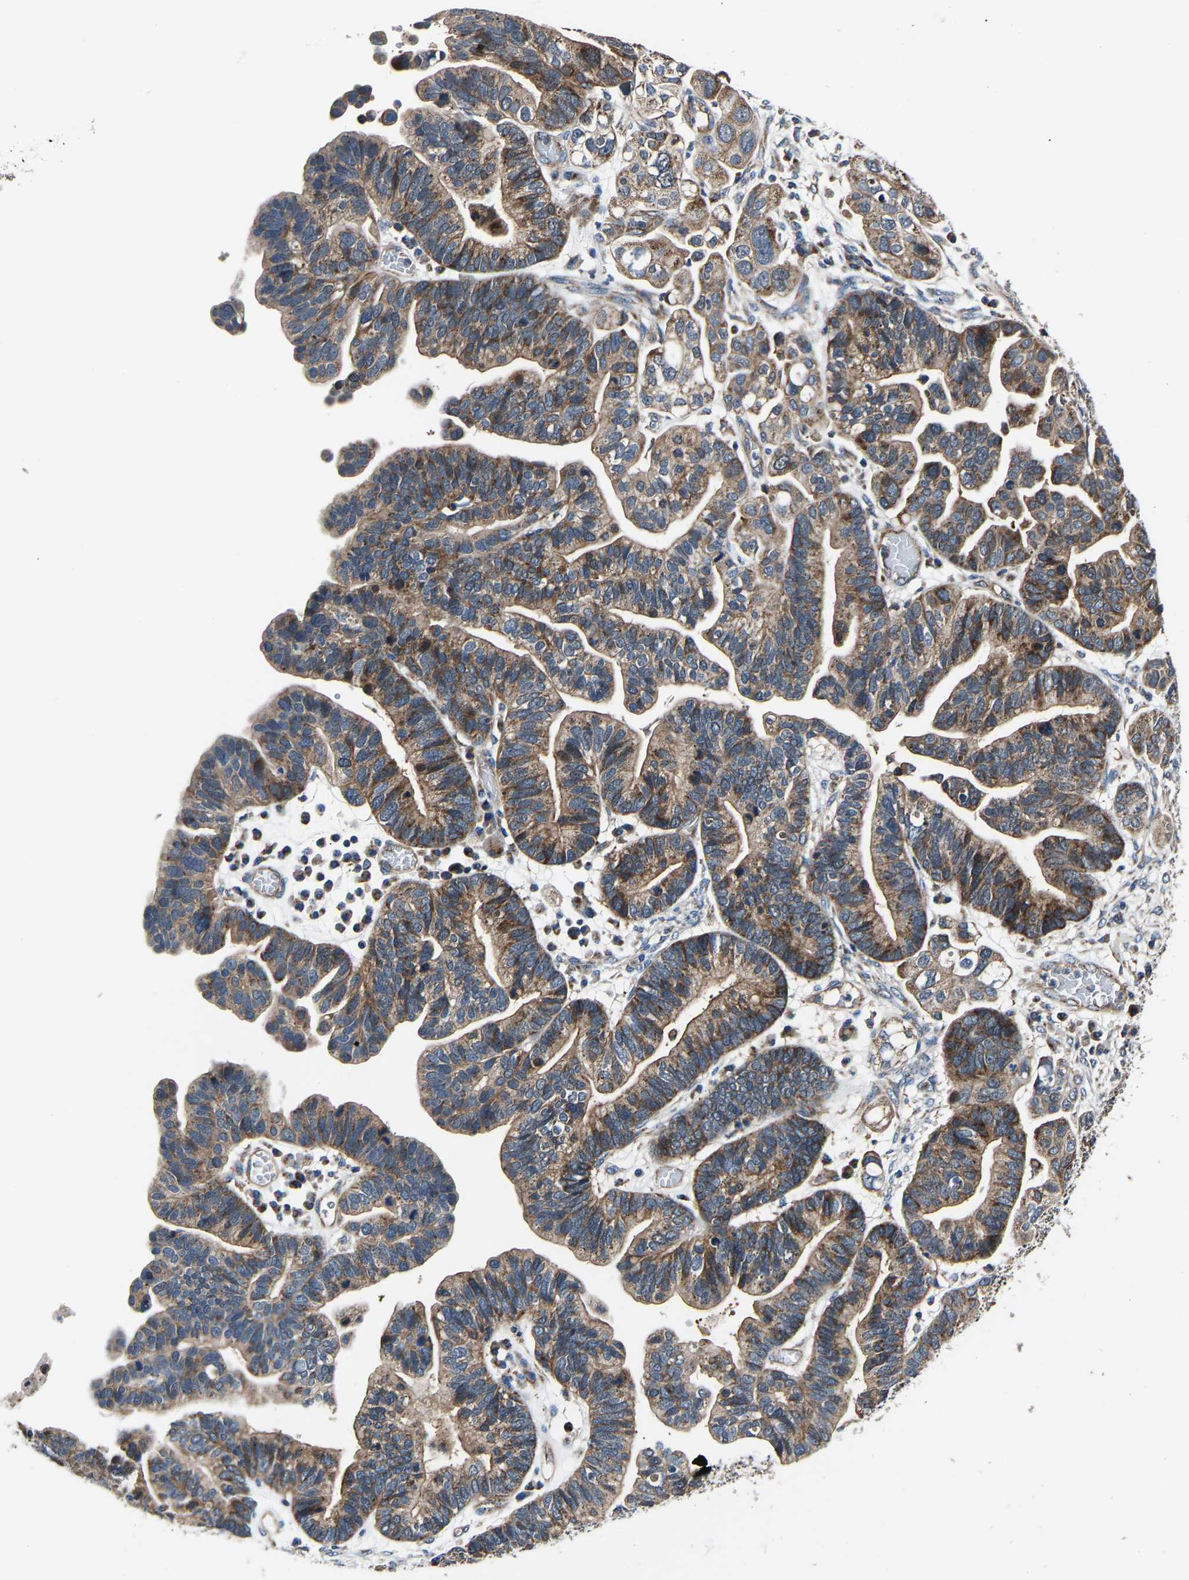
{"staining": {"intensity": "moderate", "quantity": ">75%", "location": "cytoplasmic/membranous"}, "tissue": "ovarian cancer", "cell_type": "Tumor cells", "image_type": "cancer", "snomed": [{"axis": "morphology", "description": "Cystadenocarcinoma, serous, NOS"}, {"axis": "topography", "description": "Ovary"}], "caption": "A medium amount of moderate cytoplasmic/membranous expression is present in approximately >75% of tumor cells in ovarian serous cystadenocarcinoma tissue.", "gene": "GGCT", "patient": {"sex": "female", "age": 56}}